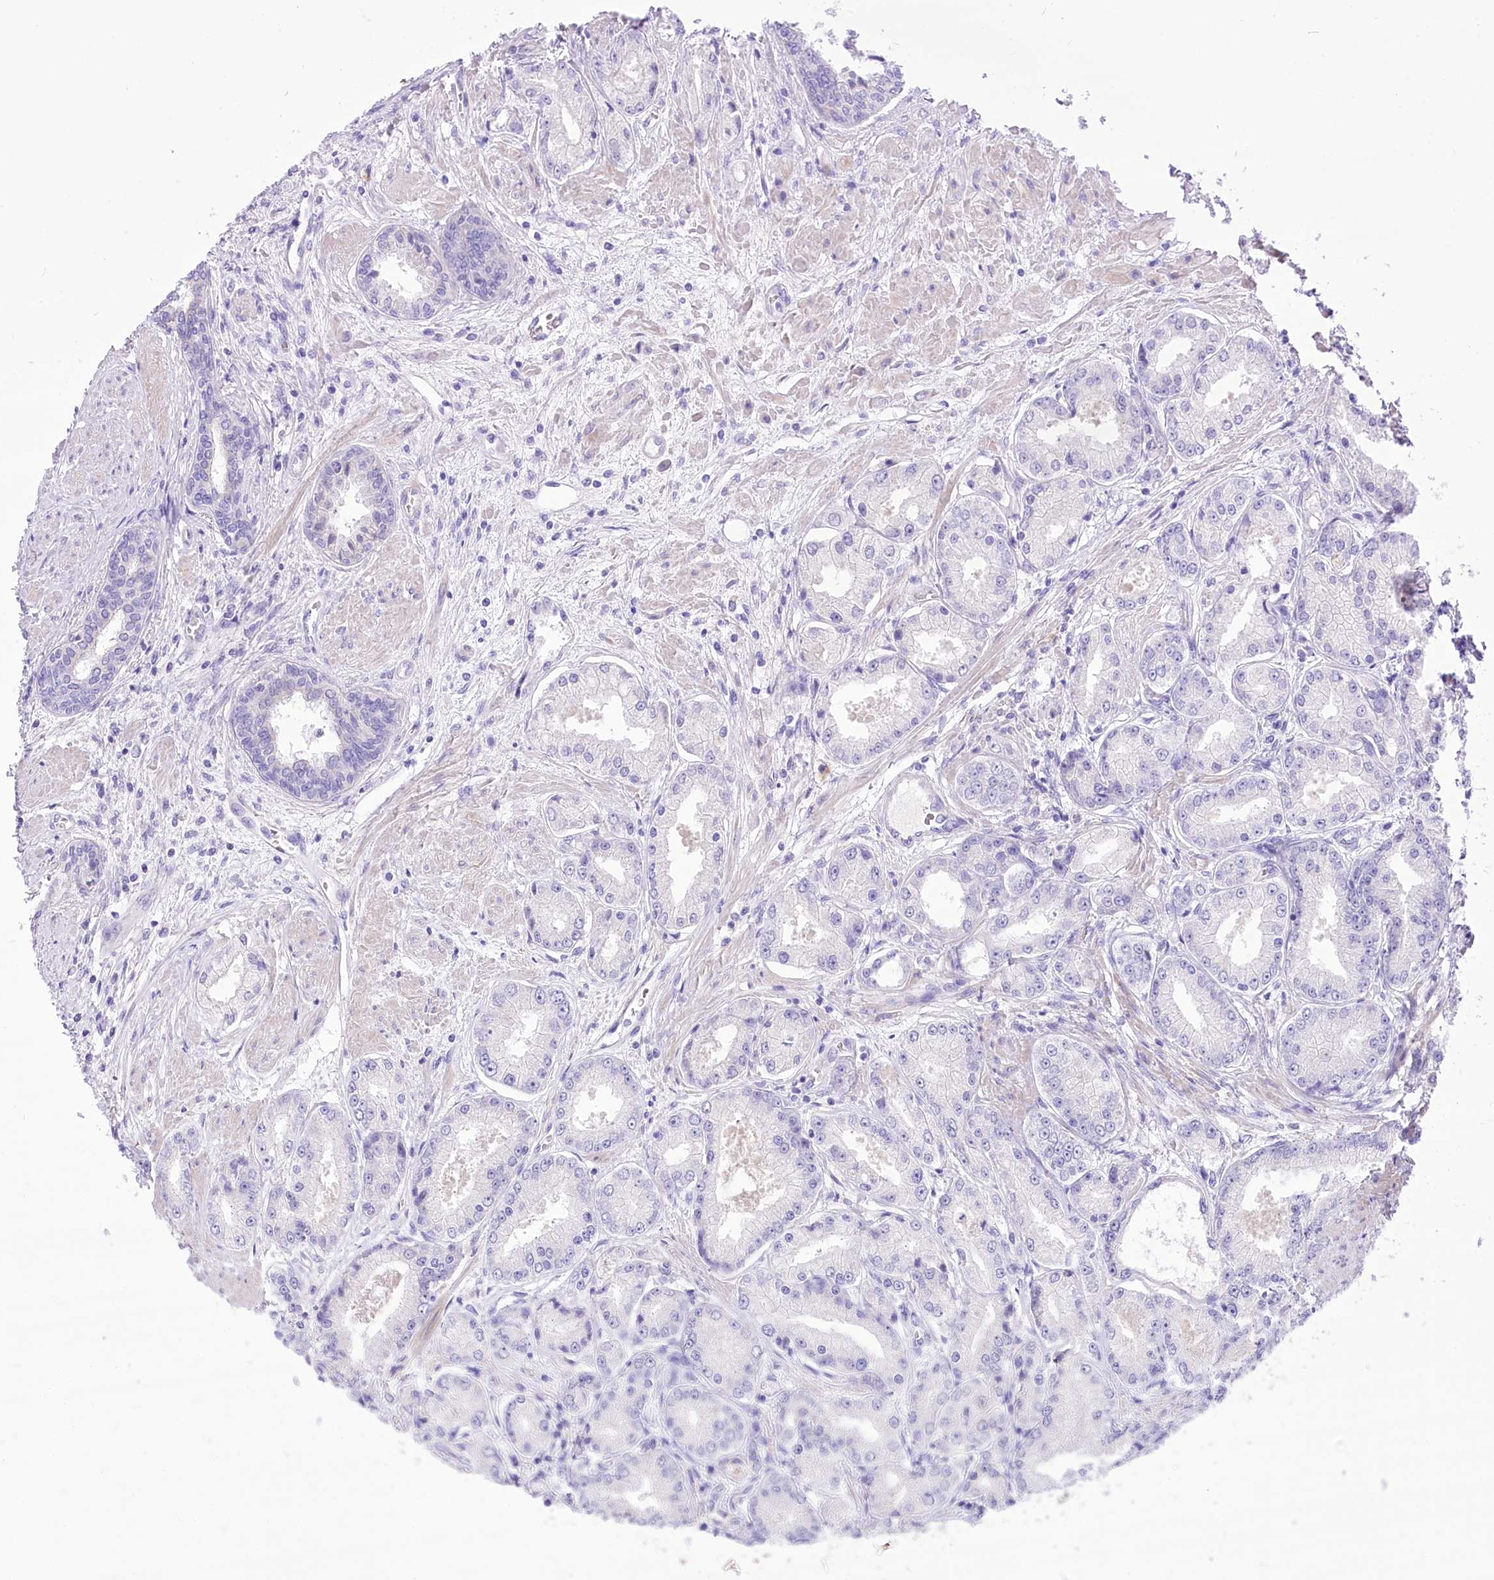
{"staining": {"intensity": "negative", "quantity": "none", "location": "none"}, "tissue": "prostate cancer", "cell_type": "Tumor cells", "image_type": "cancer", "snomed": [{"axis": "morphology", "description": "Adenocarcinoma, High grade"}, {"axis": "topography", "description": "Prostate"}], "caption": "Immunohistochemistry (IHC) image of neoplastic tissue: human prostate high-grade adenocarcinoma stained with DAB (3,3'-diaminobenzidine) reveals no significant protein expression in tumor cells. (Stains: DAB (3,3'-diaminobenzidine) immunohistochemistry with hematoxylin counter stain, Microscopy: brightfield microscopy at high magnification).", "gene": "HELT", "patient": {"sex": "male", "age": 59}}